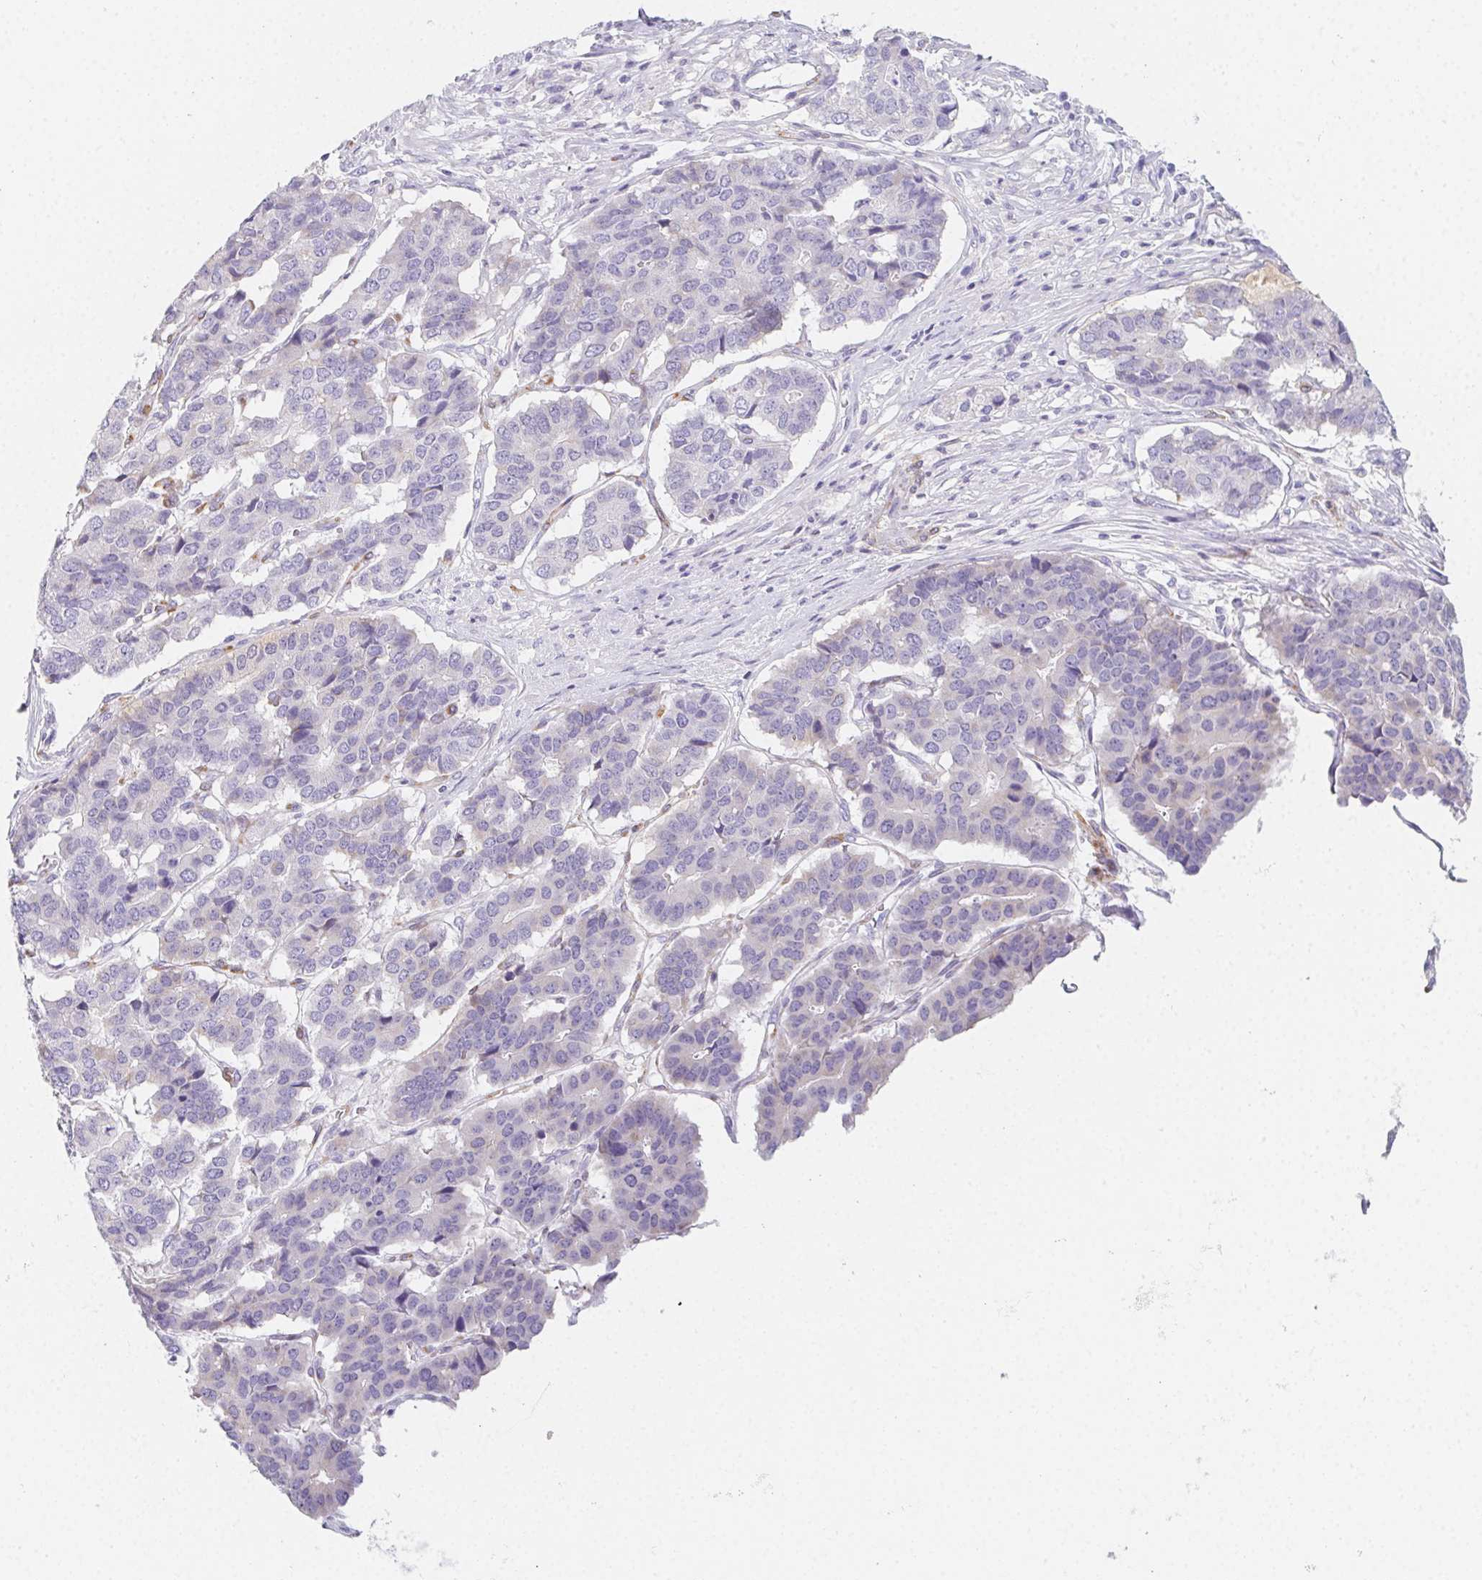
{"staining": {"intensity": "negative", "quantity": "none", "location": "none"}, "tissue": "pancreatic cancer", "cell_type": "Tumor cells", "image_type": "cancer", "snomed": [{"axis": "morphology", "description": "Adenocarcinoma, NOS"}, {"axis": "topography", "description": "Pancreas"}], "caption": "Photomicrograph shows no significant protein expression in tumor cells of pancreatic cancer (adenocarcinoma).", "gene": "HRC", "patient": {"sex": "male", "age": 50}}